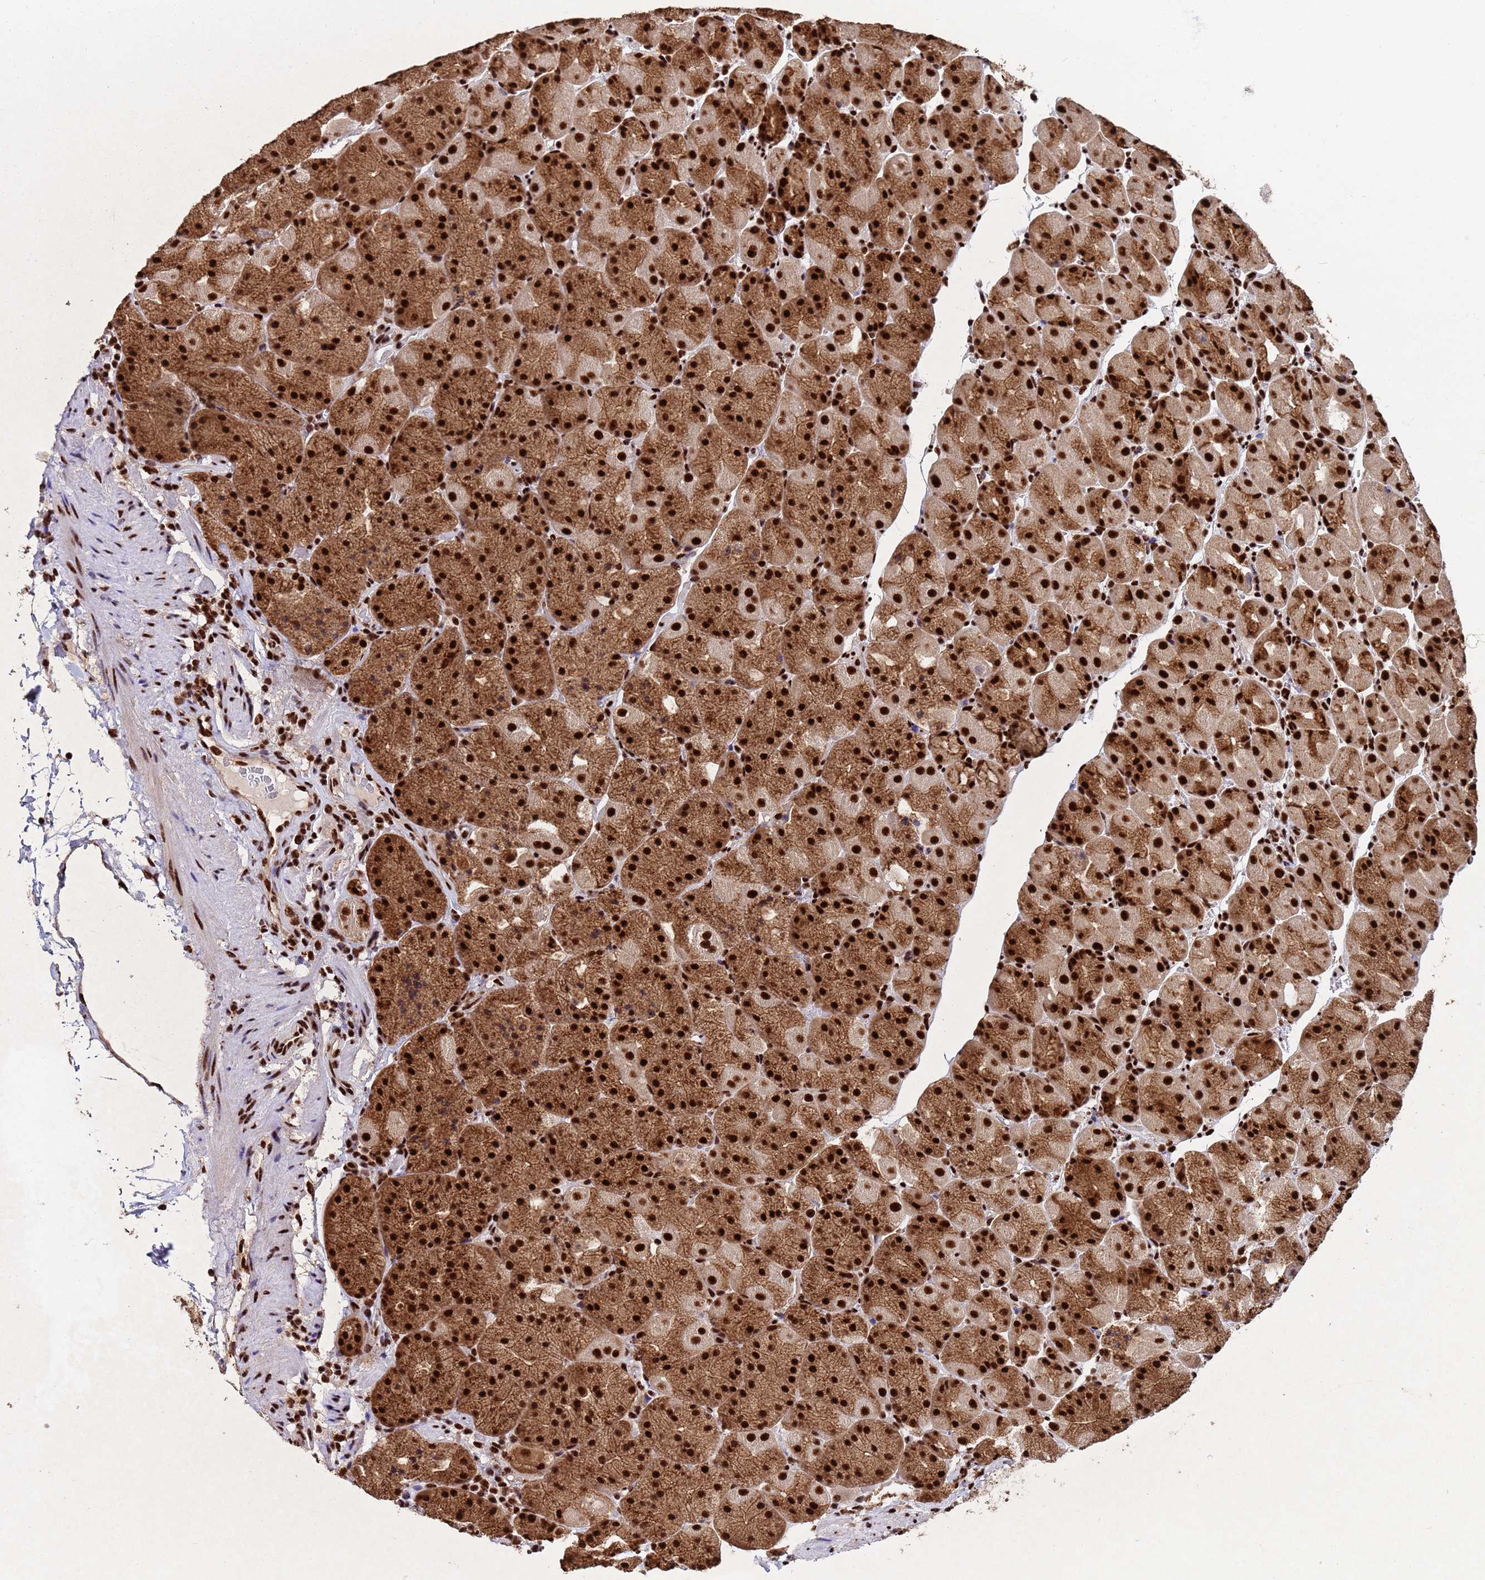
{"staining": {"intensity": "strong", "quantity": ">75%", "location": "cytoplasmic/membranous,nuclear"}, "tissue": "stomach", "cell_type": "Glandular cells", "image_type": "normal", "snomed": [{"axis": "morphology", "description": "Normal tissue, NOS"}, {"axis": "topography", "description": "Stomach, upper"}, {"axis": "topography", "description": "Stomach, lower"}], "caption": "IHC of unremarkable stomach exhibits high levels of strong cytoplasmic/membranous,nuclear expression in approximately >75% of glandular cells.", "gene": "SF3B2", "patient": {"sex": "male", "age": 67}}